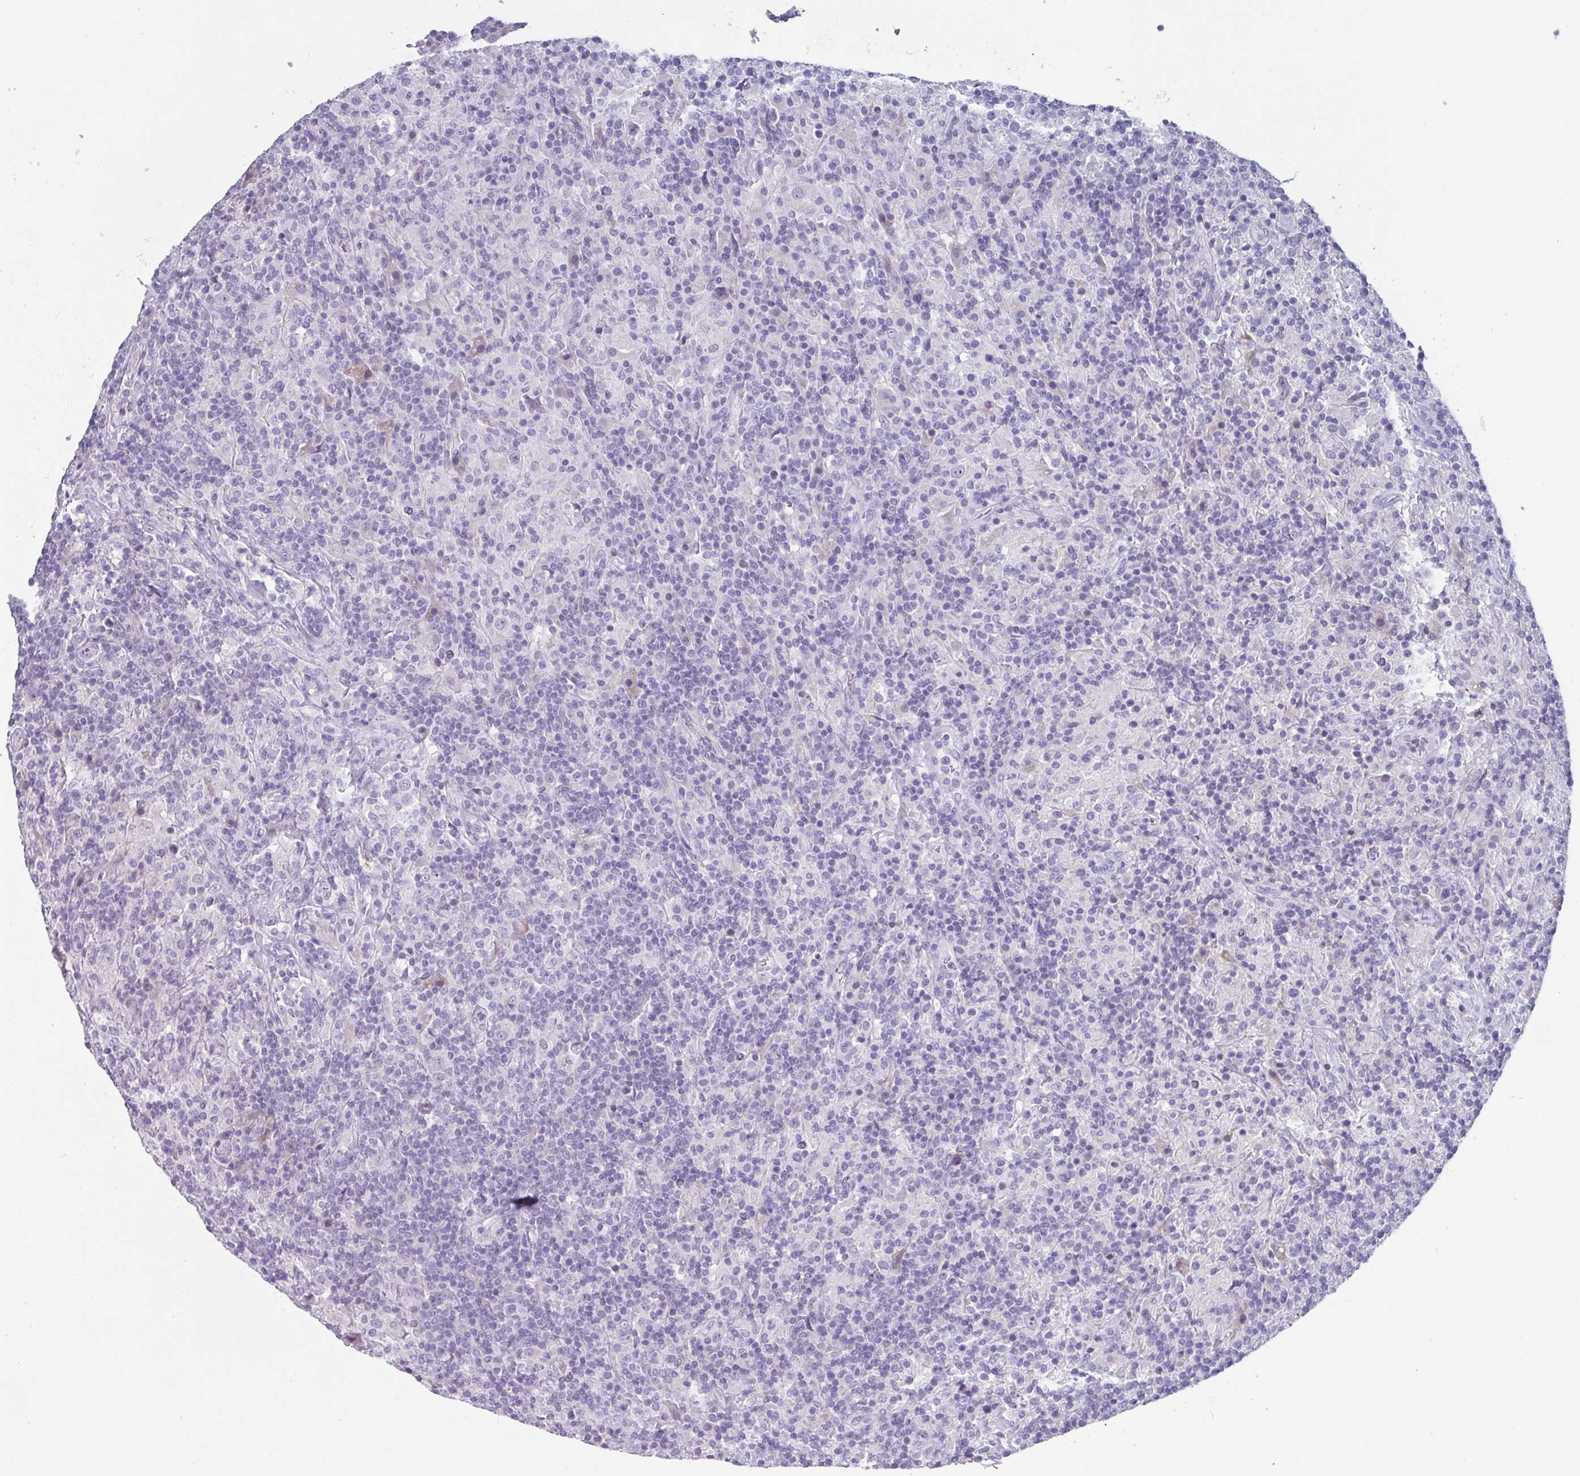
{"staining": {"intensity": "negative", "quantity": "none", "location": "none"}, "tissue": "lymphoma", "cell_type": "Tumor cells", "image_type": "cancer", "snomed": [{"axis": "morphology", "description": "Hodgkin's disease, NOS"}, {"axis": "topography", "description": "Lymph node"}], "caption": "This is an immunohistochemistry histopathology image of human Hodgkin's disease. There is no positivity in tumor cells.", "gene": "OR2T10", "patient": {"sex": "male", "age": 70}}